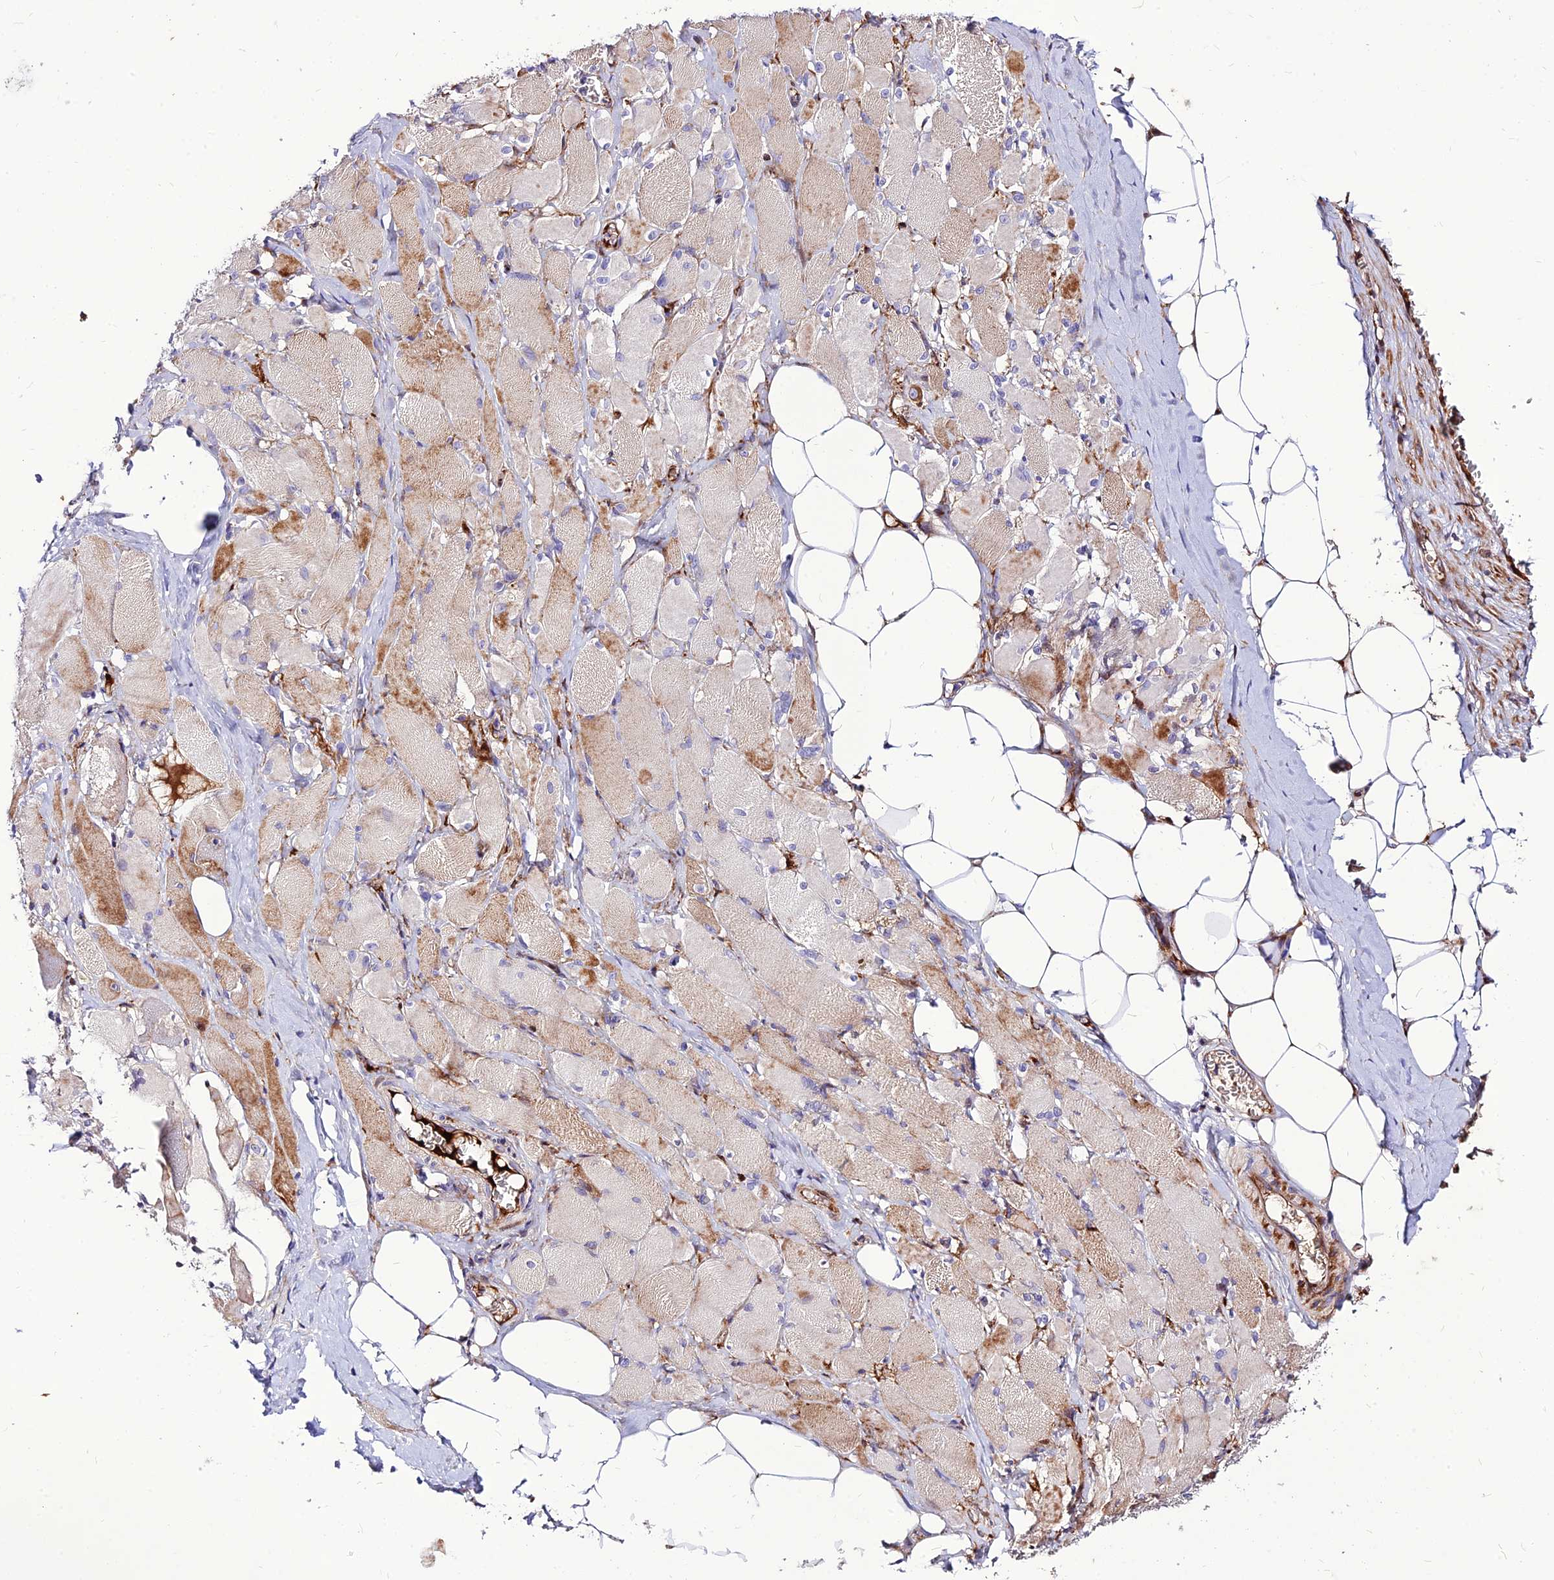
{"staining": {"intensity": "moderate", "quantity": "25%-75%", "location": "cytoplasmic/membranous"}, "tissue": "skeletal muscle", "cell_type": "Myocytes", "image_type": "normal", "snomed": [{"axis": "morphology", "description": "Normal tissue, NOS"}, {"axis": "morphology", "description": "Basal cell carcinoma"}, {"axis": "topography", "description": "Skeletal muscle"}], "caption": "Moderate cytoplasmic/membranous protein expression is appreciated in about 25%-75% of myocytes in skeletal muscle.", "gene": "RIMOC1", "patient": {"sex": "female", "age": 64}}